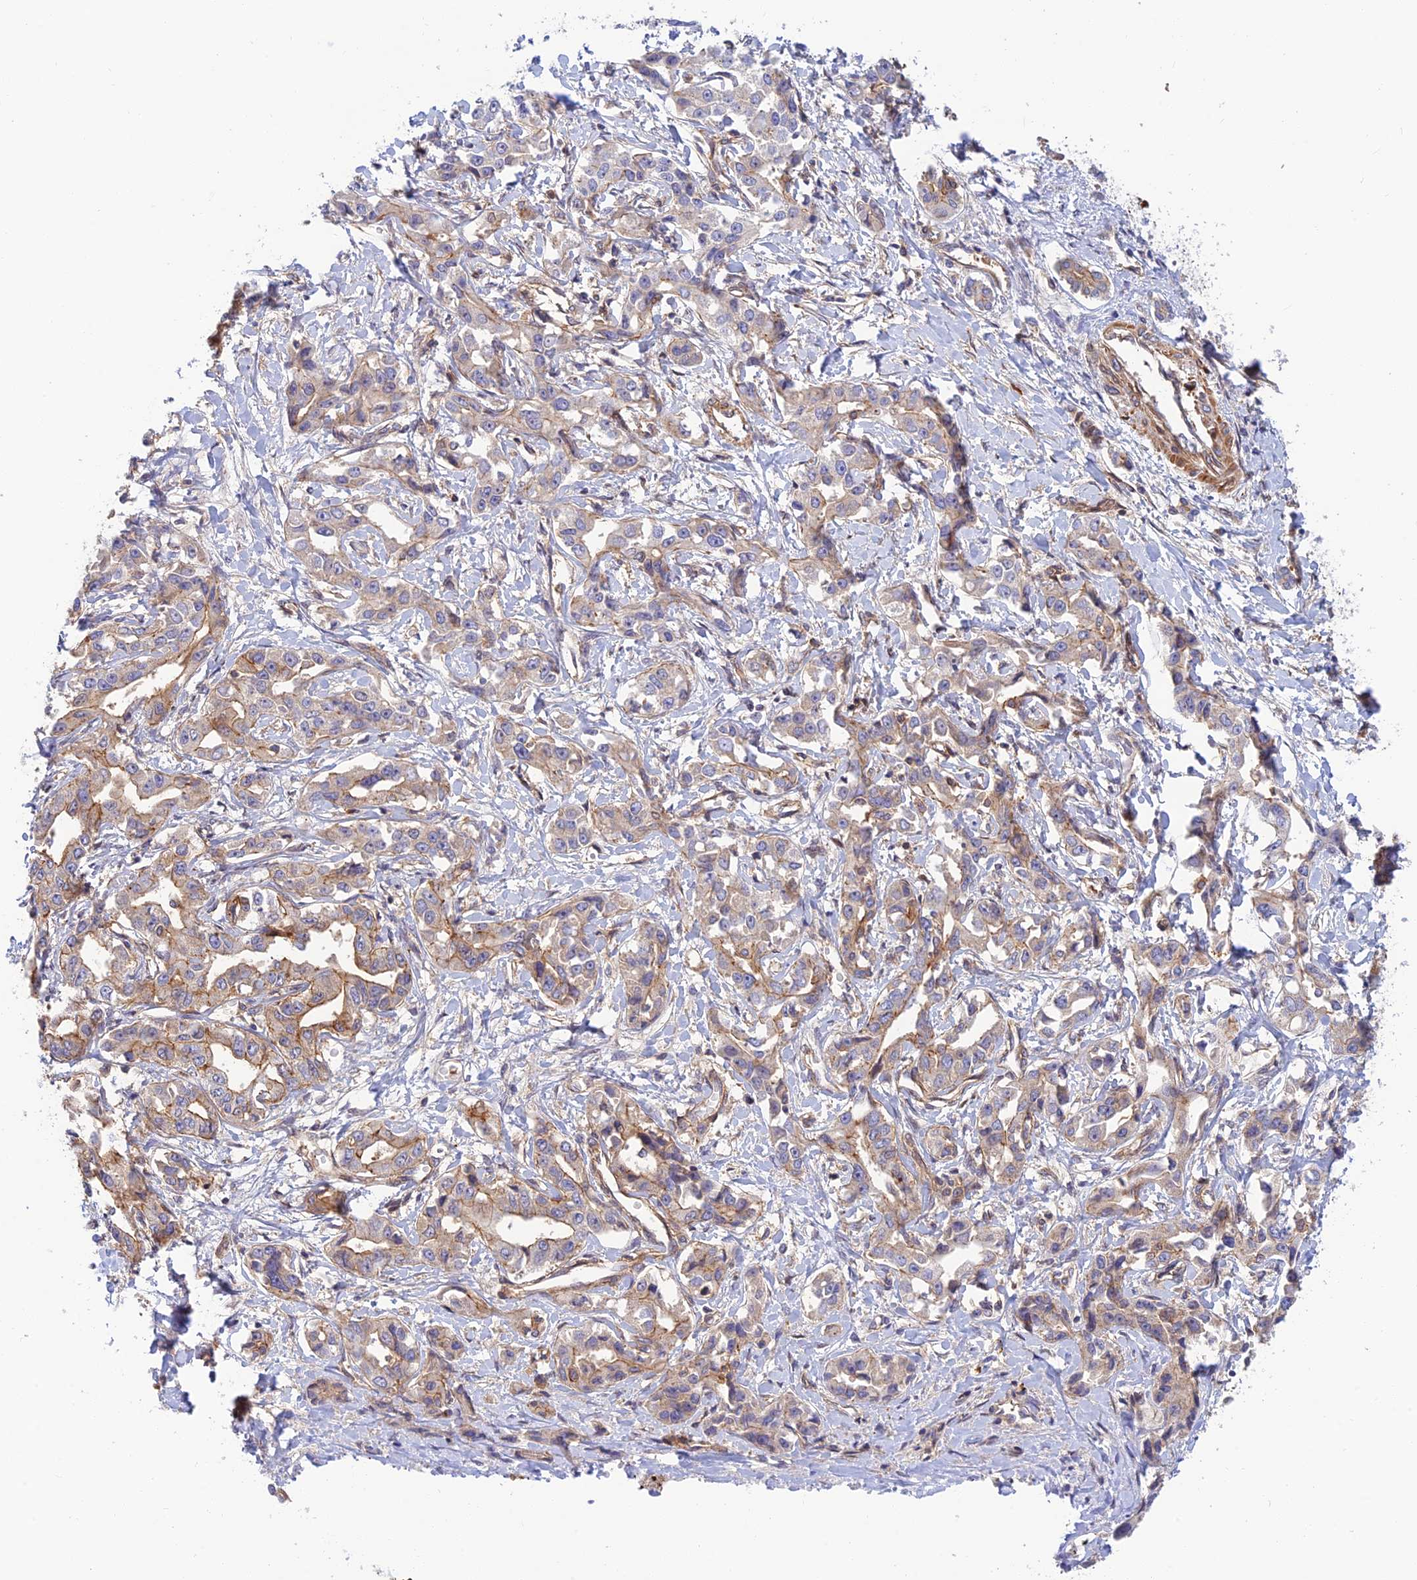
{"staining": {"intensity": "moderate", "quantity": "25%-75%", "location": "cytoplasmic/membranous"}, "tissue": "liver cancer", "cell_type": "Tumor cells", "image_type": "cancer", "snomed": [{"axis": "morphology", "description": "Cholangiocarcinoma"}, {"axis": "topography", "description": "Liver"}], "caption": "Protein analysis of liver cancer (cholangiocarcinoma) tissue exhibits moderate cytoplasmic/membranous expression in about 25%-75% of tumor cells.", "gene": "PPP1R12C", "patient": {"sex": "male", "age": 59}}